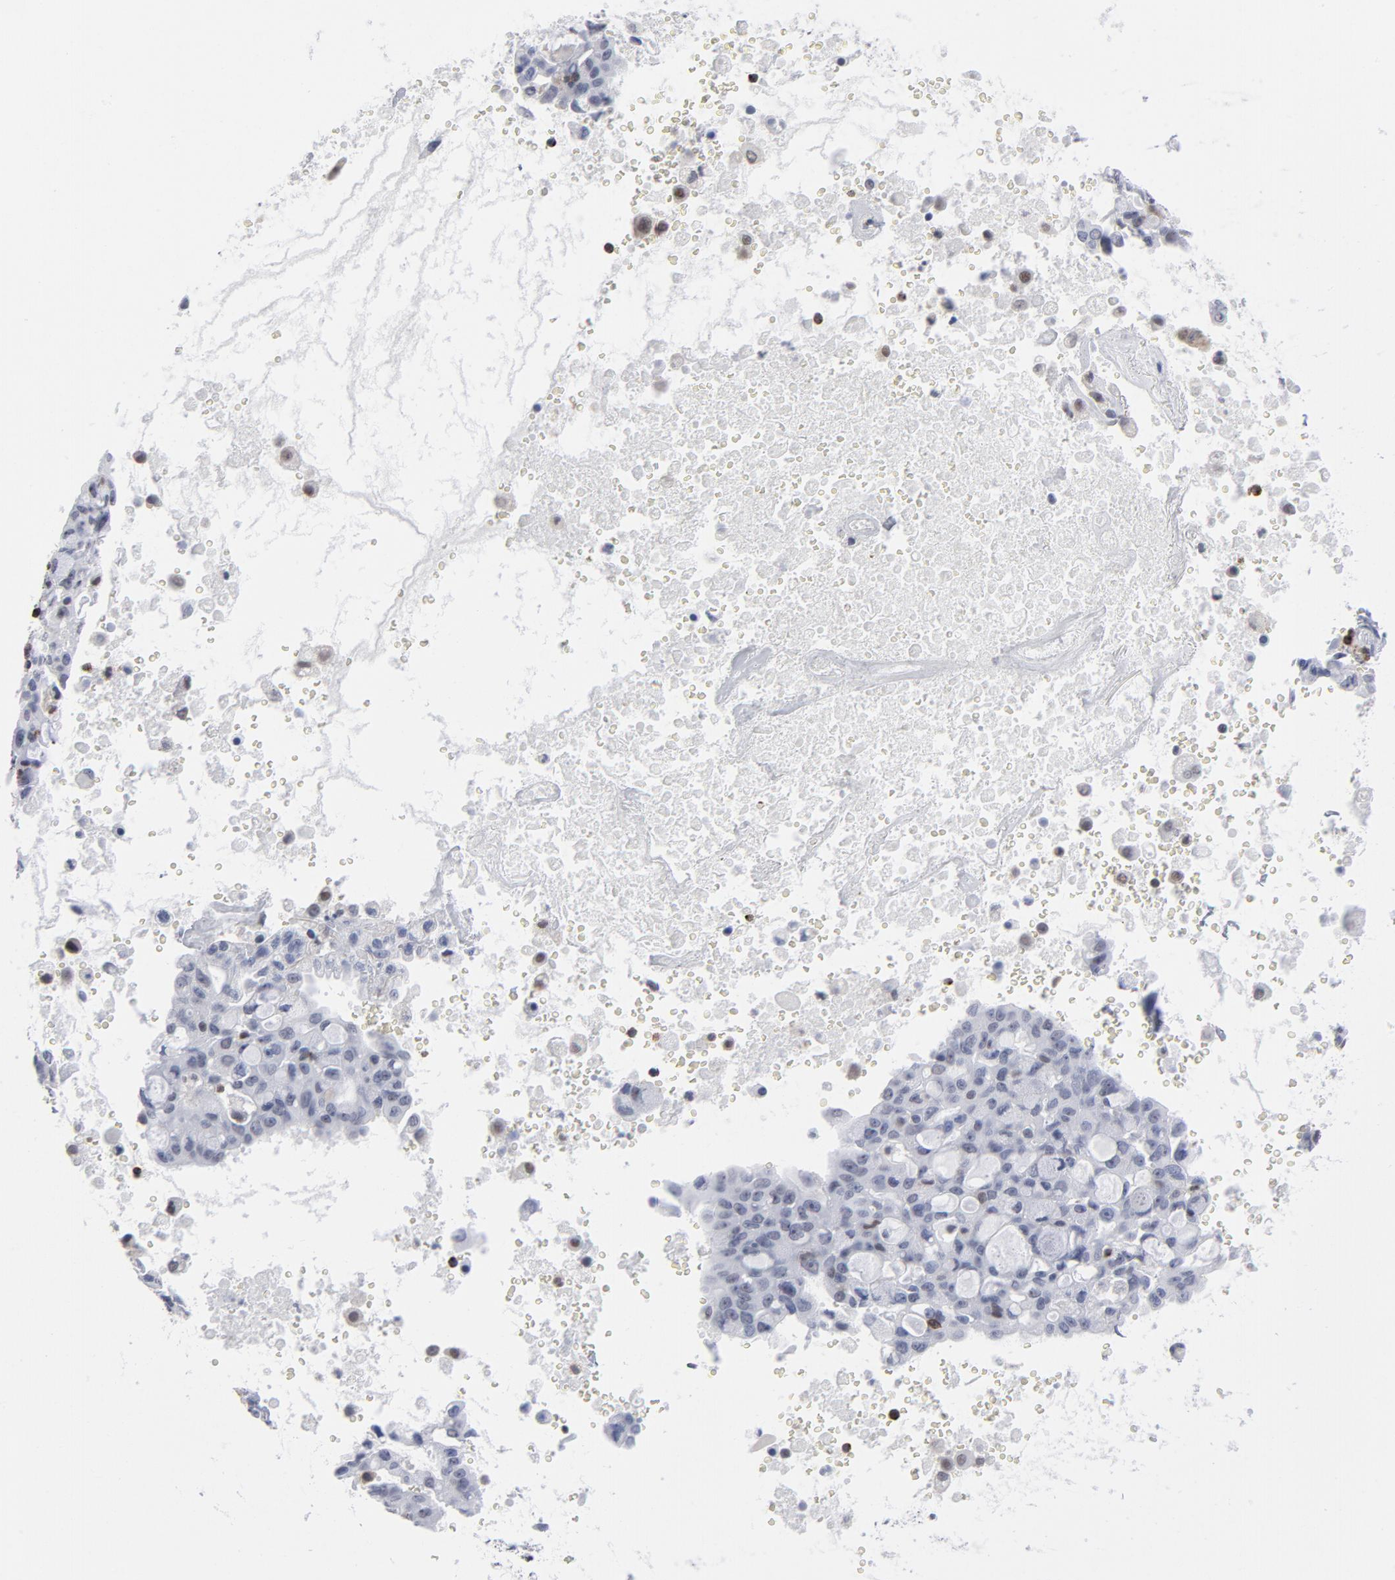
{"staining": {"intensity": "negative", "quantity": "none", "location": "none"}, "tissue": "lung cancer", "cell_type": "Tumor cells", "image_type": "cancer", "snomed": [{"axis": "morphology", "description": "Adenocarcinoma, NOS"}, {"axis": "topography", "description": "Lung"}], "caption": "Micrograph shows no protein positivity in tumor cells of adenocarcinoma (lung) tissue.", "gene": "CD2", "patient": {"sex": "female", "age": 44}}